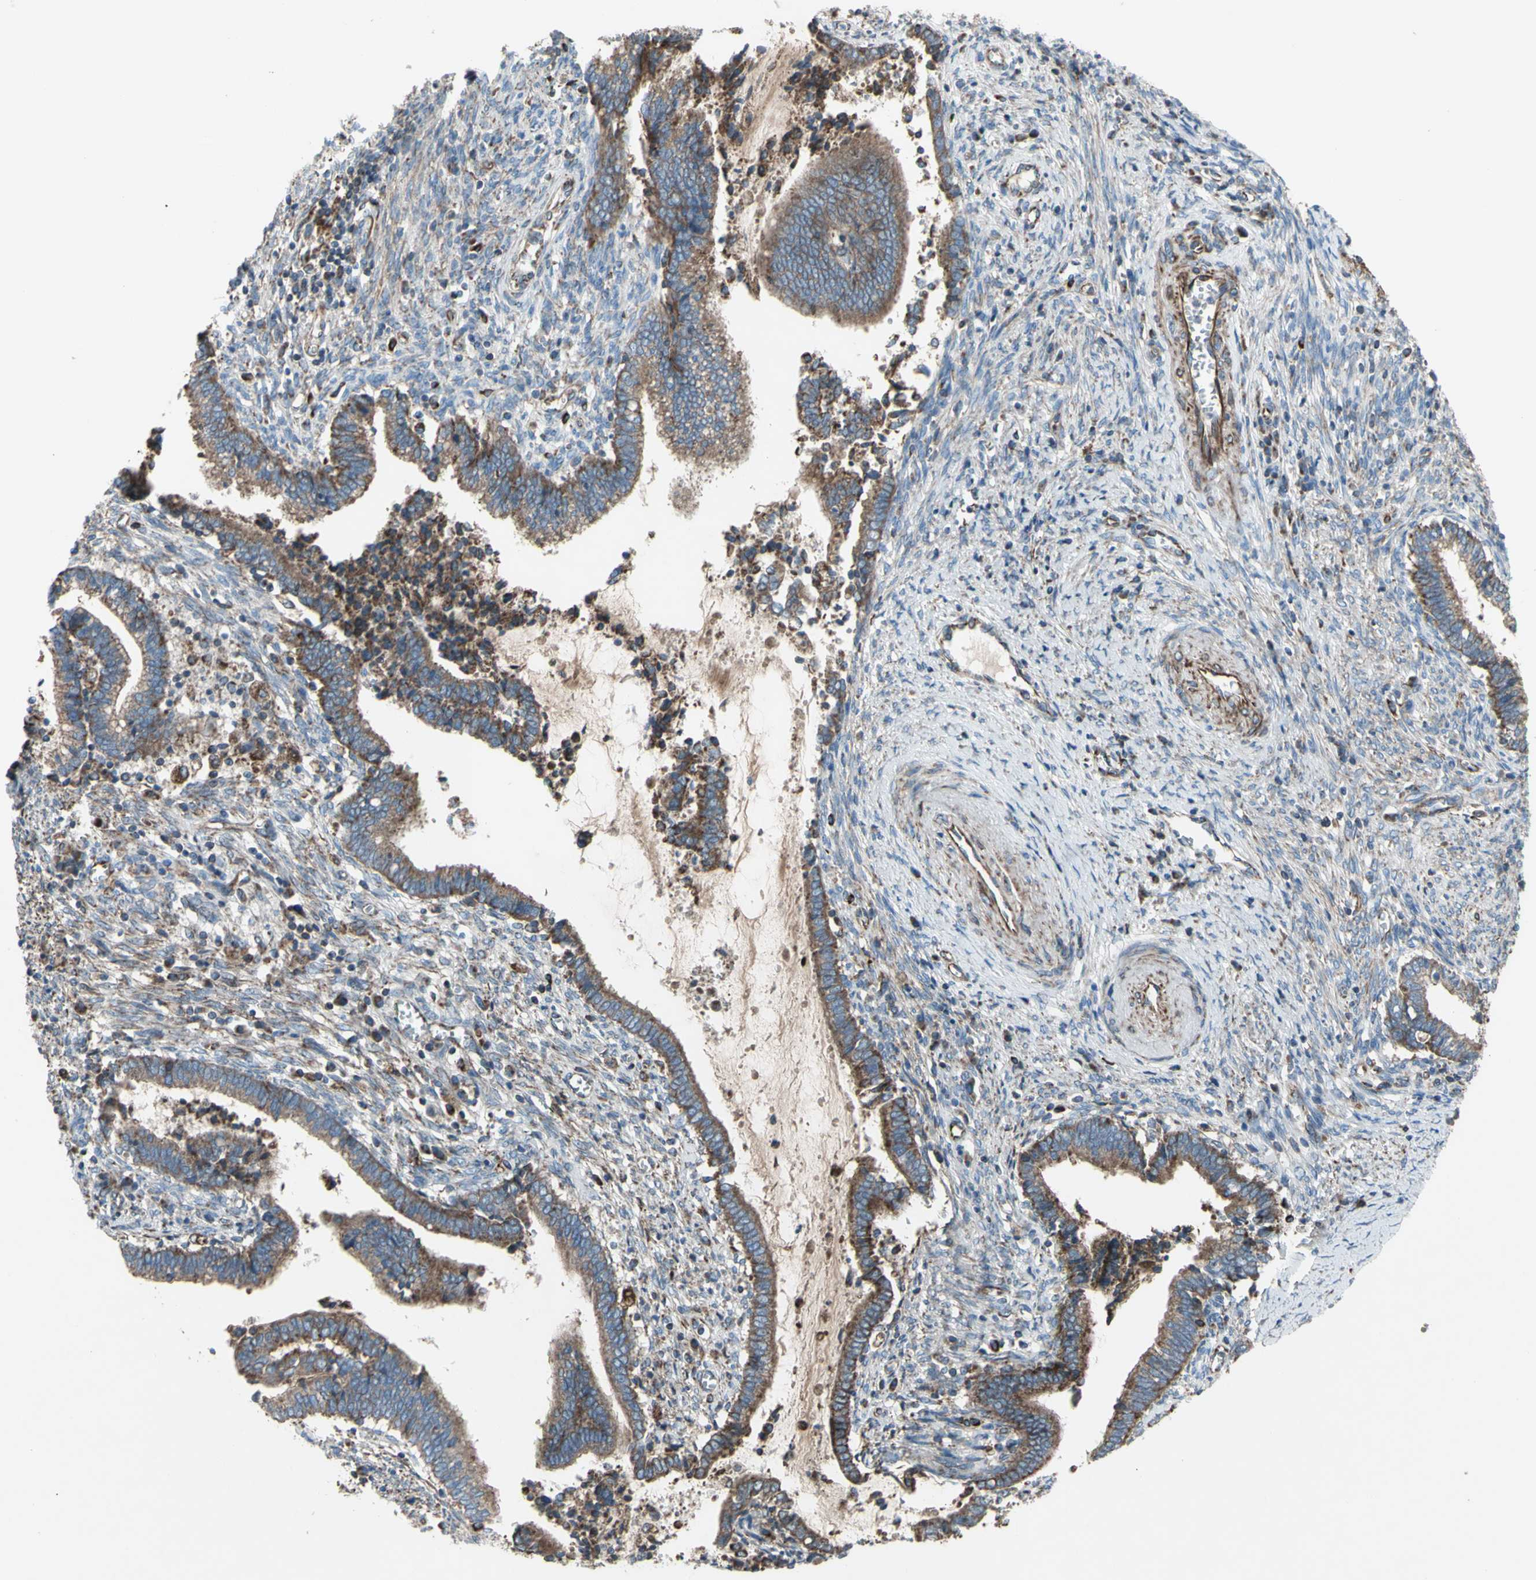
{"staining": {"intensity": "moderate", "quantity": ">75%", "location": "cytoplasmic/membranous"}, "tissue": "cervical cancer", "cell_type": "Tumor cells", "image_type": "cancer", "snomed": [{"axis": "morphology", "description": "Adenocarcinoma, NOS"}, {"axis": "topography", "description": "Cervix"}], "caption": "Brown immunohistochemical staining in human cervical adenocarcinoma shows moderate cytoplasmic/membranous staining in approximately >75% of tumor cells.", "gene": "EMC7", "patient": {"sex": "female", "age": 44}}